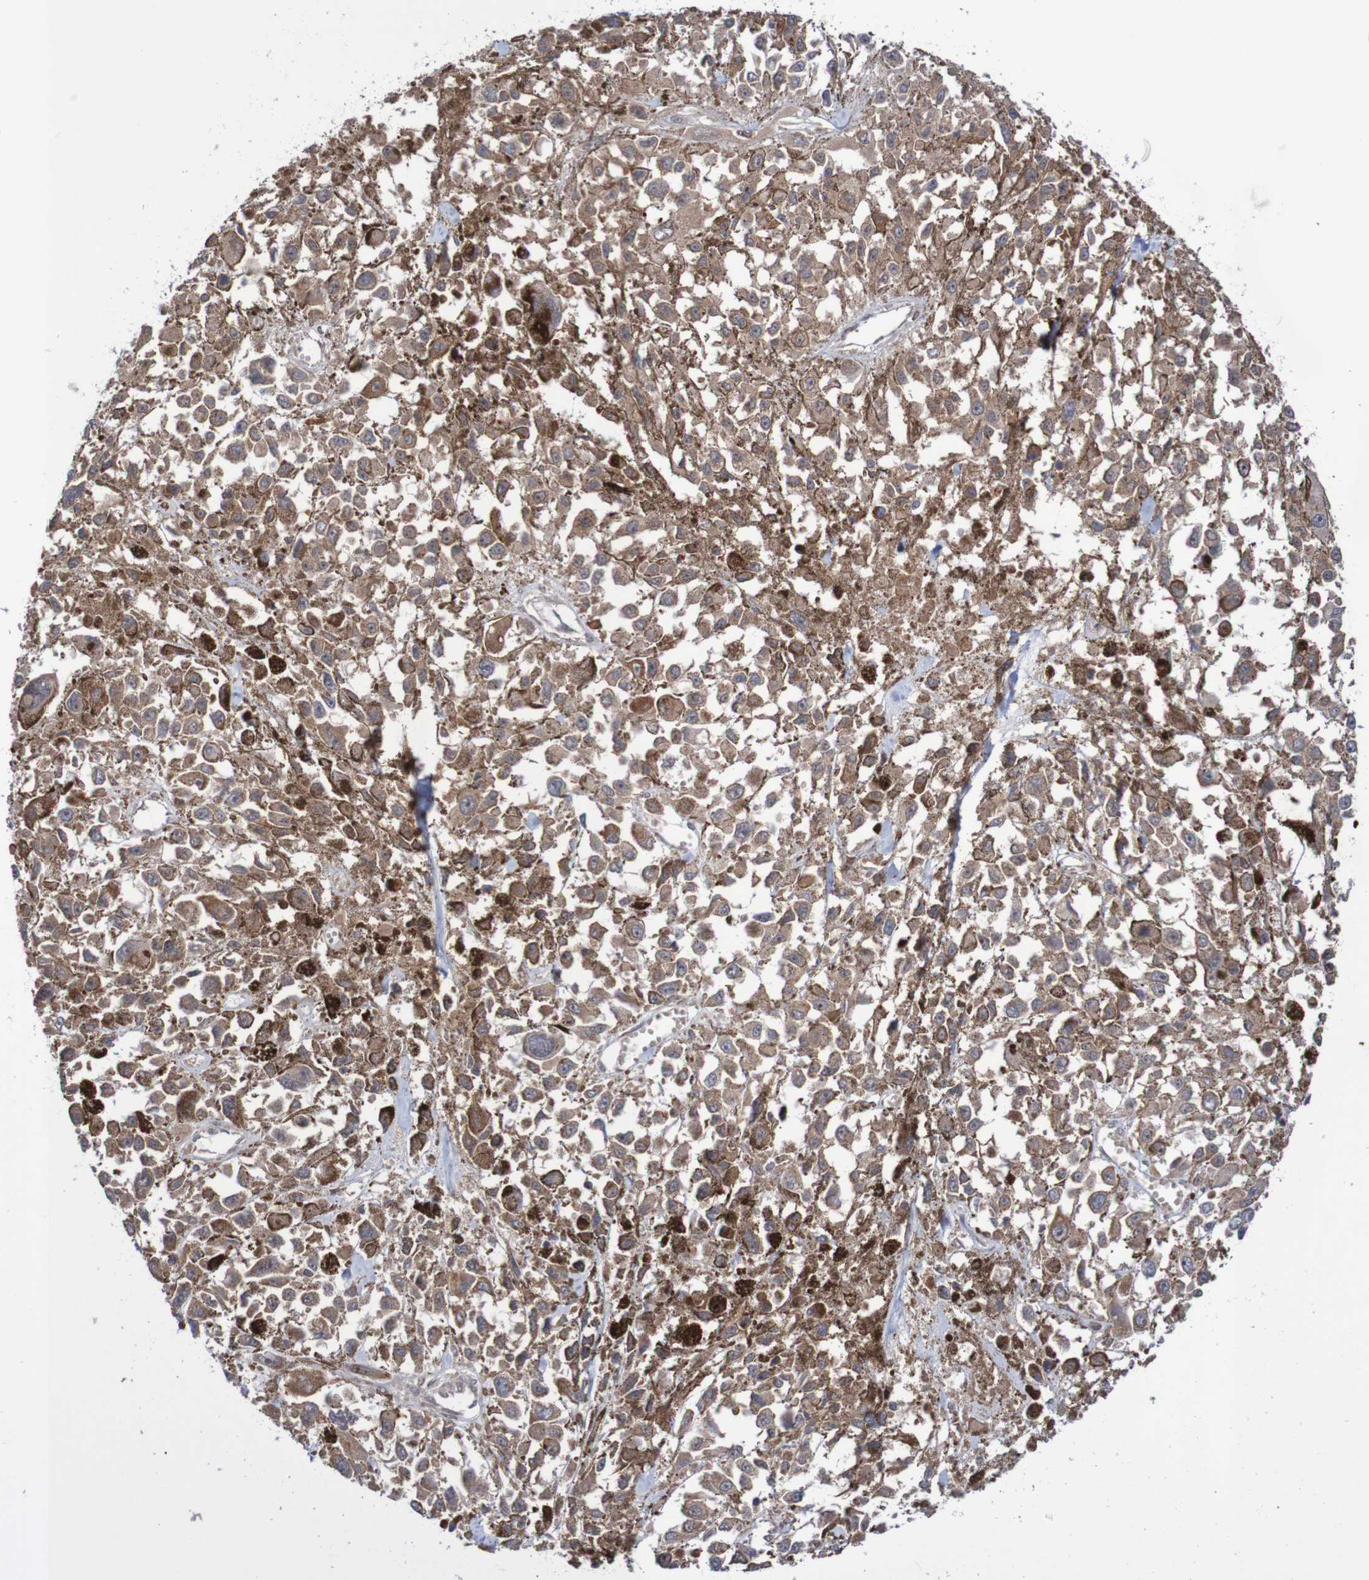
{"staining": {"intensity": "moderate", "quantity": ">75%", "location": "cytoplasmic/membranous"}, "tissue": "melanoma", "cell_type": "Tumor cells", "image_type": "cancer", "snomed": [{"axis": "morphology", "description": "Malignant melanoma, Metastatic site"}, {"axis": "topography", "description": "Lymph node"}], "caption": "This histopathology image shows immunohistochemistry staining of malignant melanoma (metastatic site), with medium moderate cytoplasmic/membranous staining in approximately >75% of tumor cells.", "gene": "PHPT1", "patient": {"sex": "male", "age": 59}}